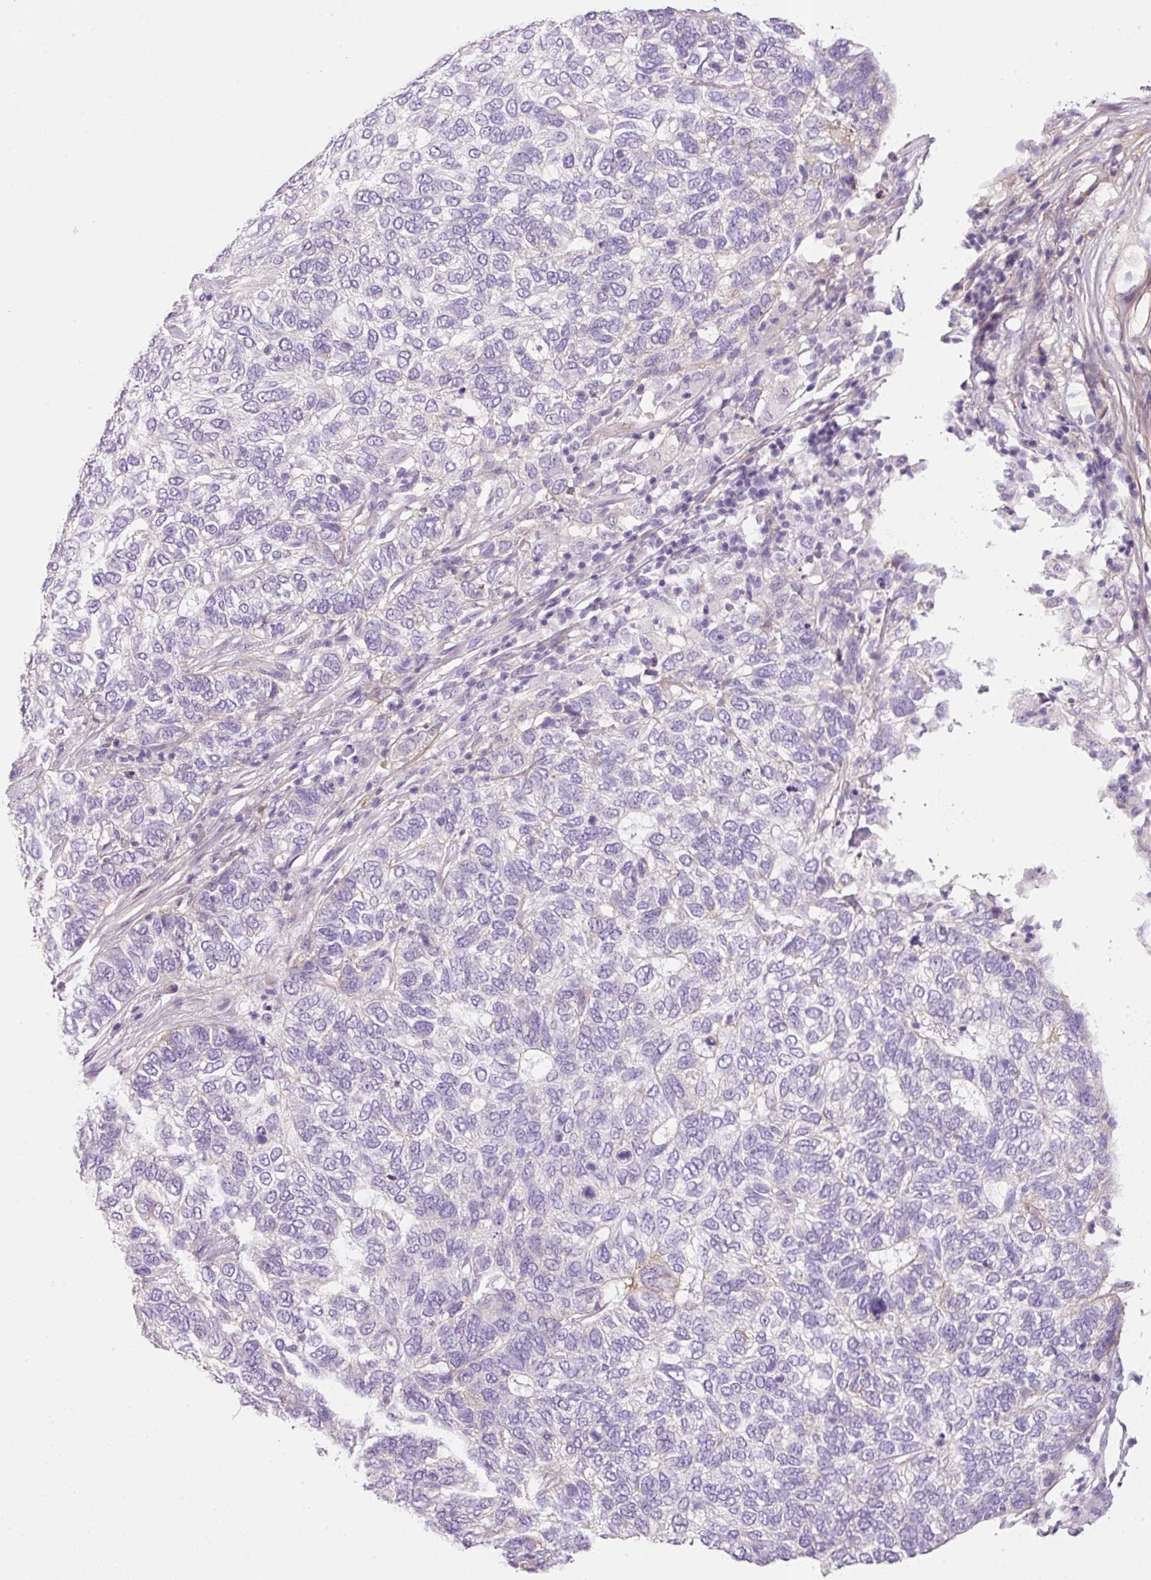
{"staining": {"intensity": "negative", "quantity": "none", "location": "none"}, "tissue": "skin cancer", "cell_type": "Tumor cells", "image_type": "cancer", "snomed": [{"axis": "morphology", "description": "Basal cell carcinoma"}, {"axis": "topography", "description": "Skin"}], "caption": "Immunohistochemical staining of human skin cancer (basal cell carcinoma) exhibits no significant staining in tumor cells.", "gene": "SOS2", "patient": {"sex": "female", "age": 65}}